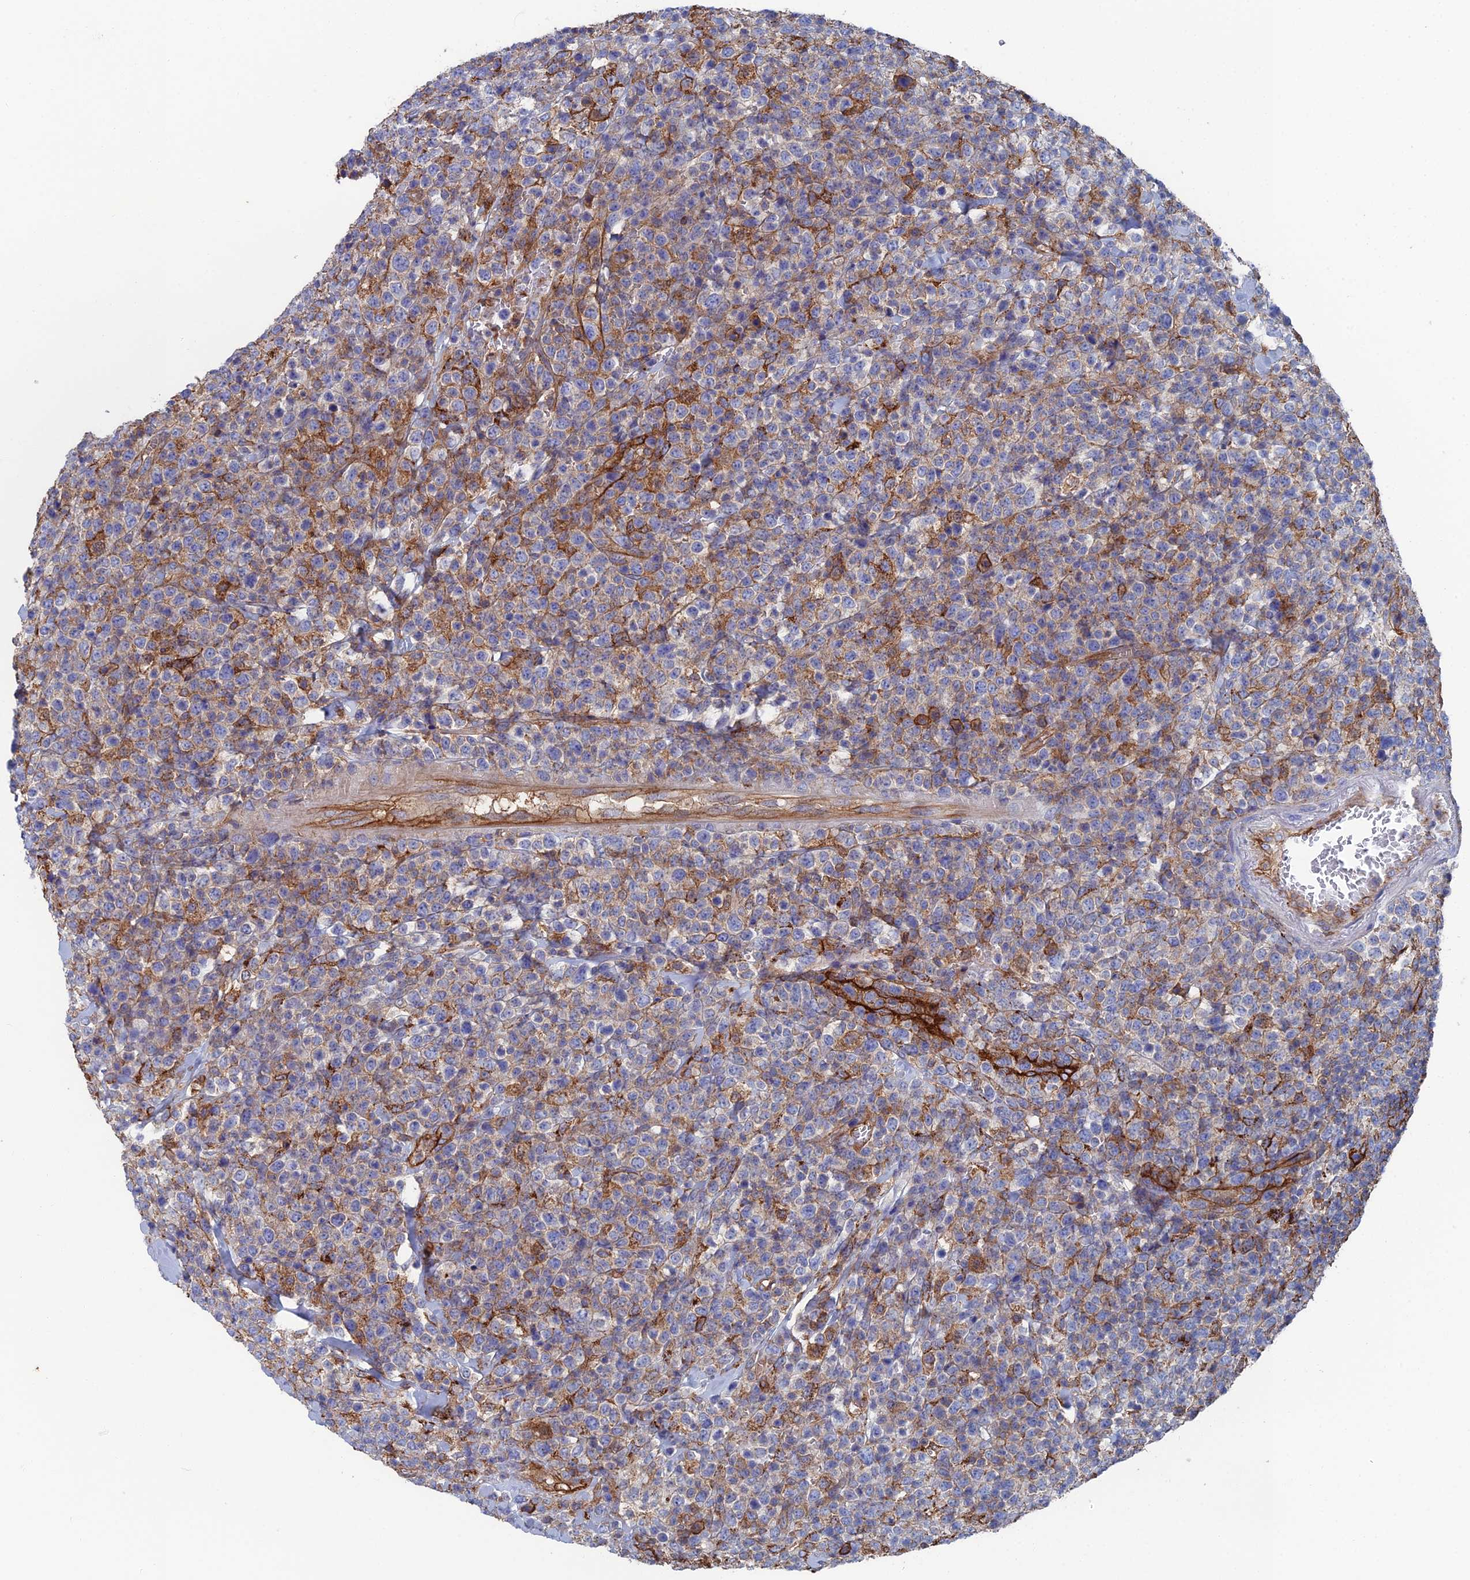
{"staining": {"intensity": "negative", "quantity": "none", "location": "none"}, "tissue": "lymphoma", "cell_type": "Tumor cells", "image_type": "cancer", "snomed": [{"axis": "morphology", "description": "Malignant lymphoma, non-Hodgkin's type, High grade"}, {"axis": "topography", "description": "Colon"}], "caption": "The immunohistochemistry photomicrograph has no significant expression in tumor cells of lymphoma tissue. (Immunohistochemistry, brightfield microscopy, high magnification).", "gene": "SNX11", "patient": {"sex": "female", "age": 53}}